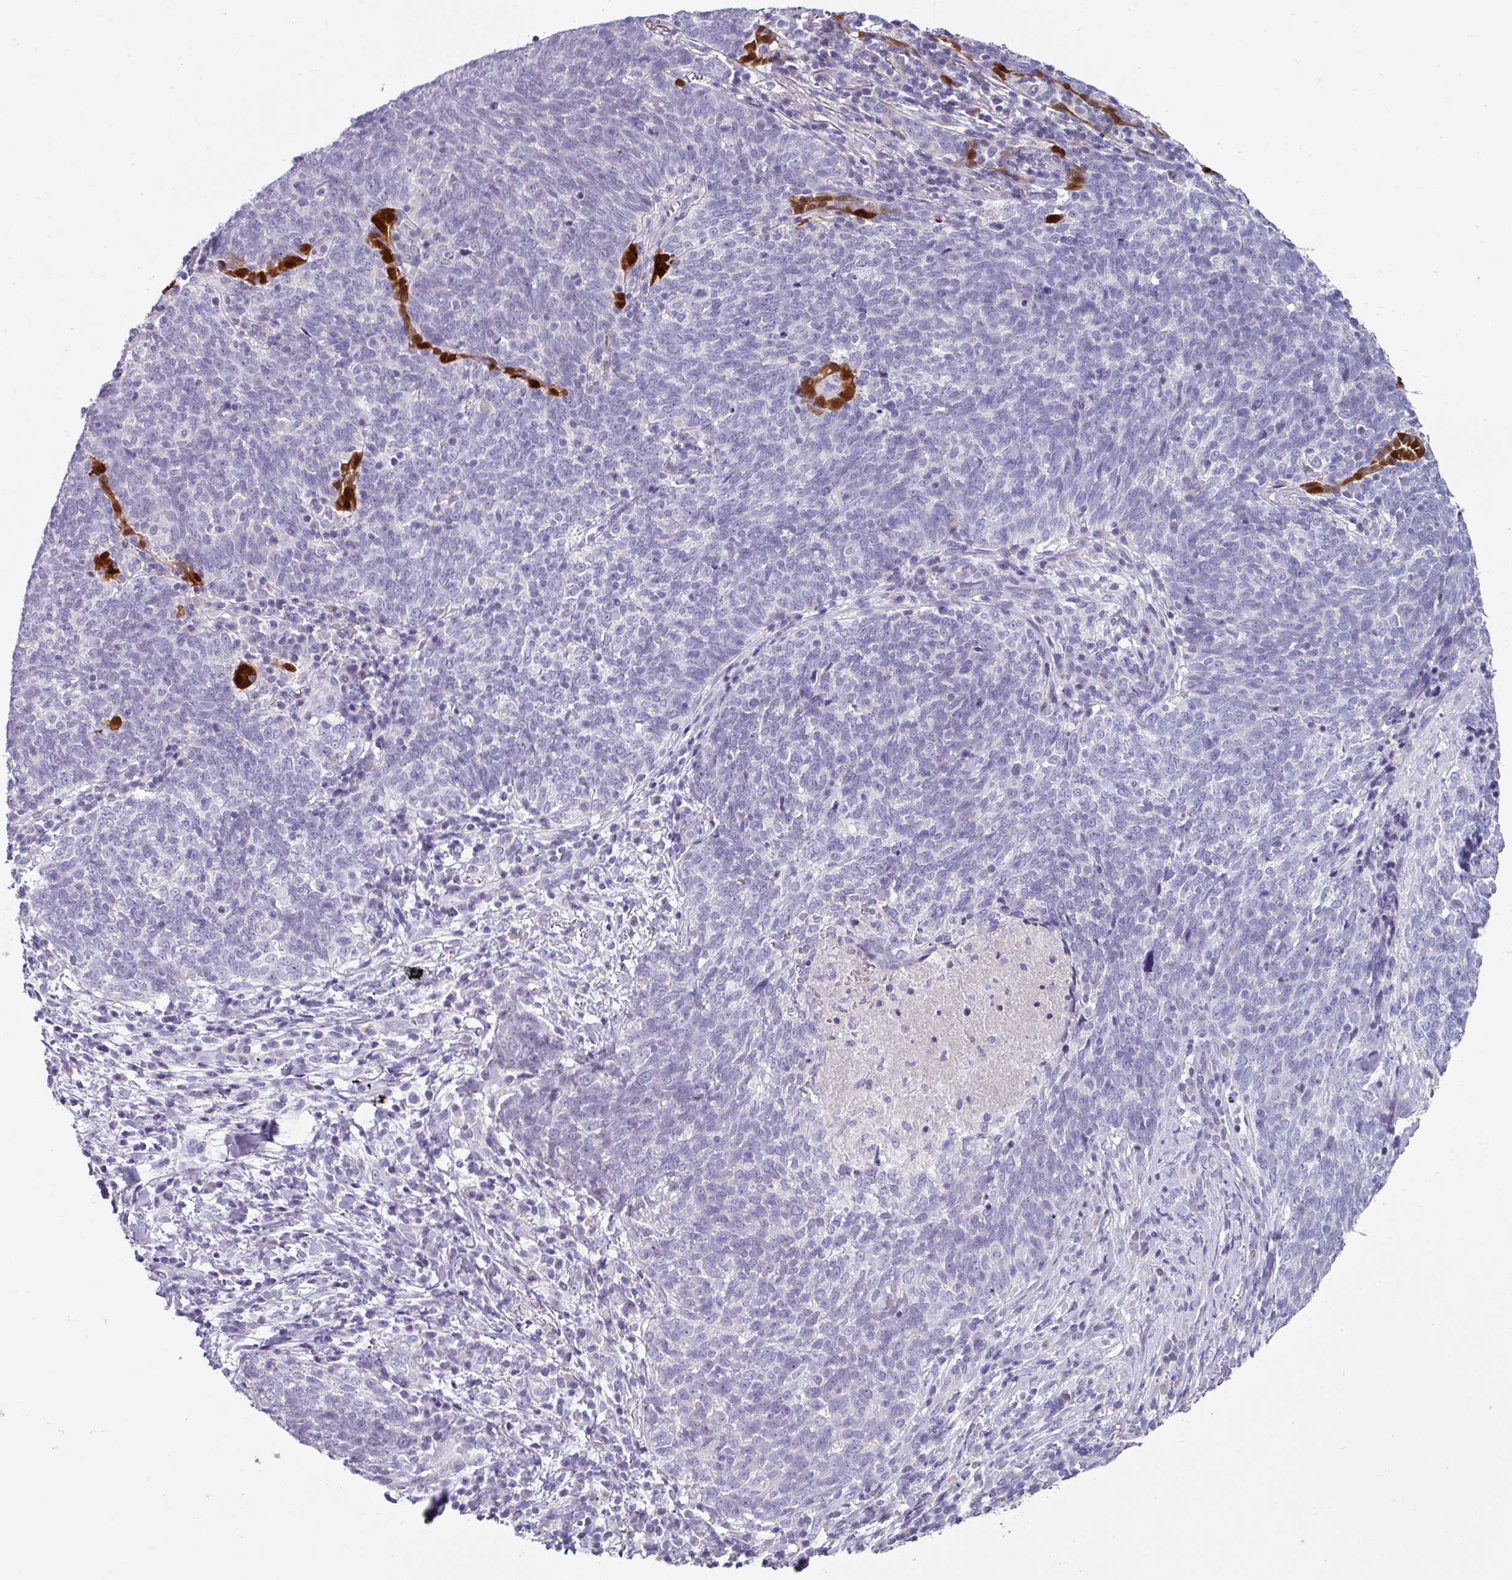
{"staining": {"intensity": "negative", "quantity": "none", "location": "none"}, "tissue": "lung cancer", "cell_type": "Tumor cells", "image_type": "cancer", "snomed": [{"axis": "morphology", "description": "Squamous cell carcinoma, NOS"}, {"axis": "topography", "description": "Lung"}], "caption": "IHC histopathology image of human lung cancer (squamous cell carcinoma) stained for a protein (brown), which demonstrates no expression in tumor cells.", "gene": "DEFB115", "patient": {"sex": "female", "age": 72}}